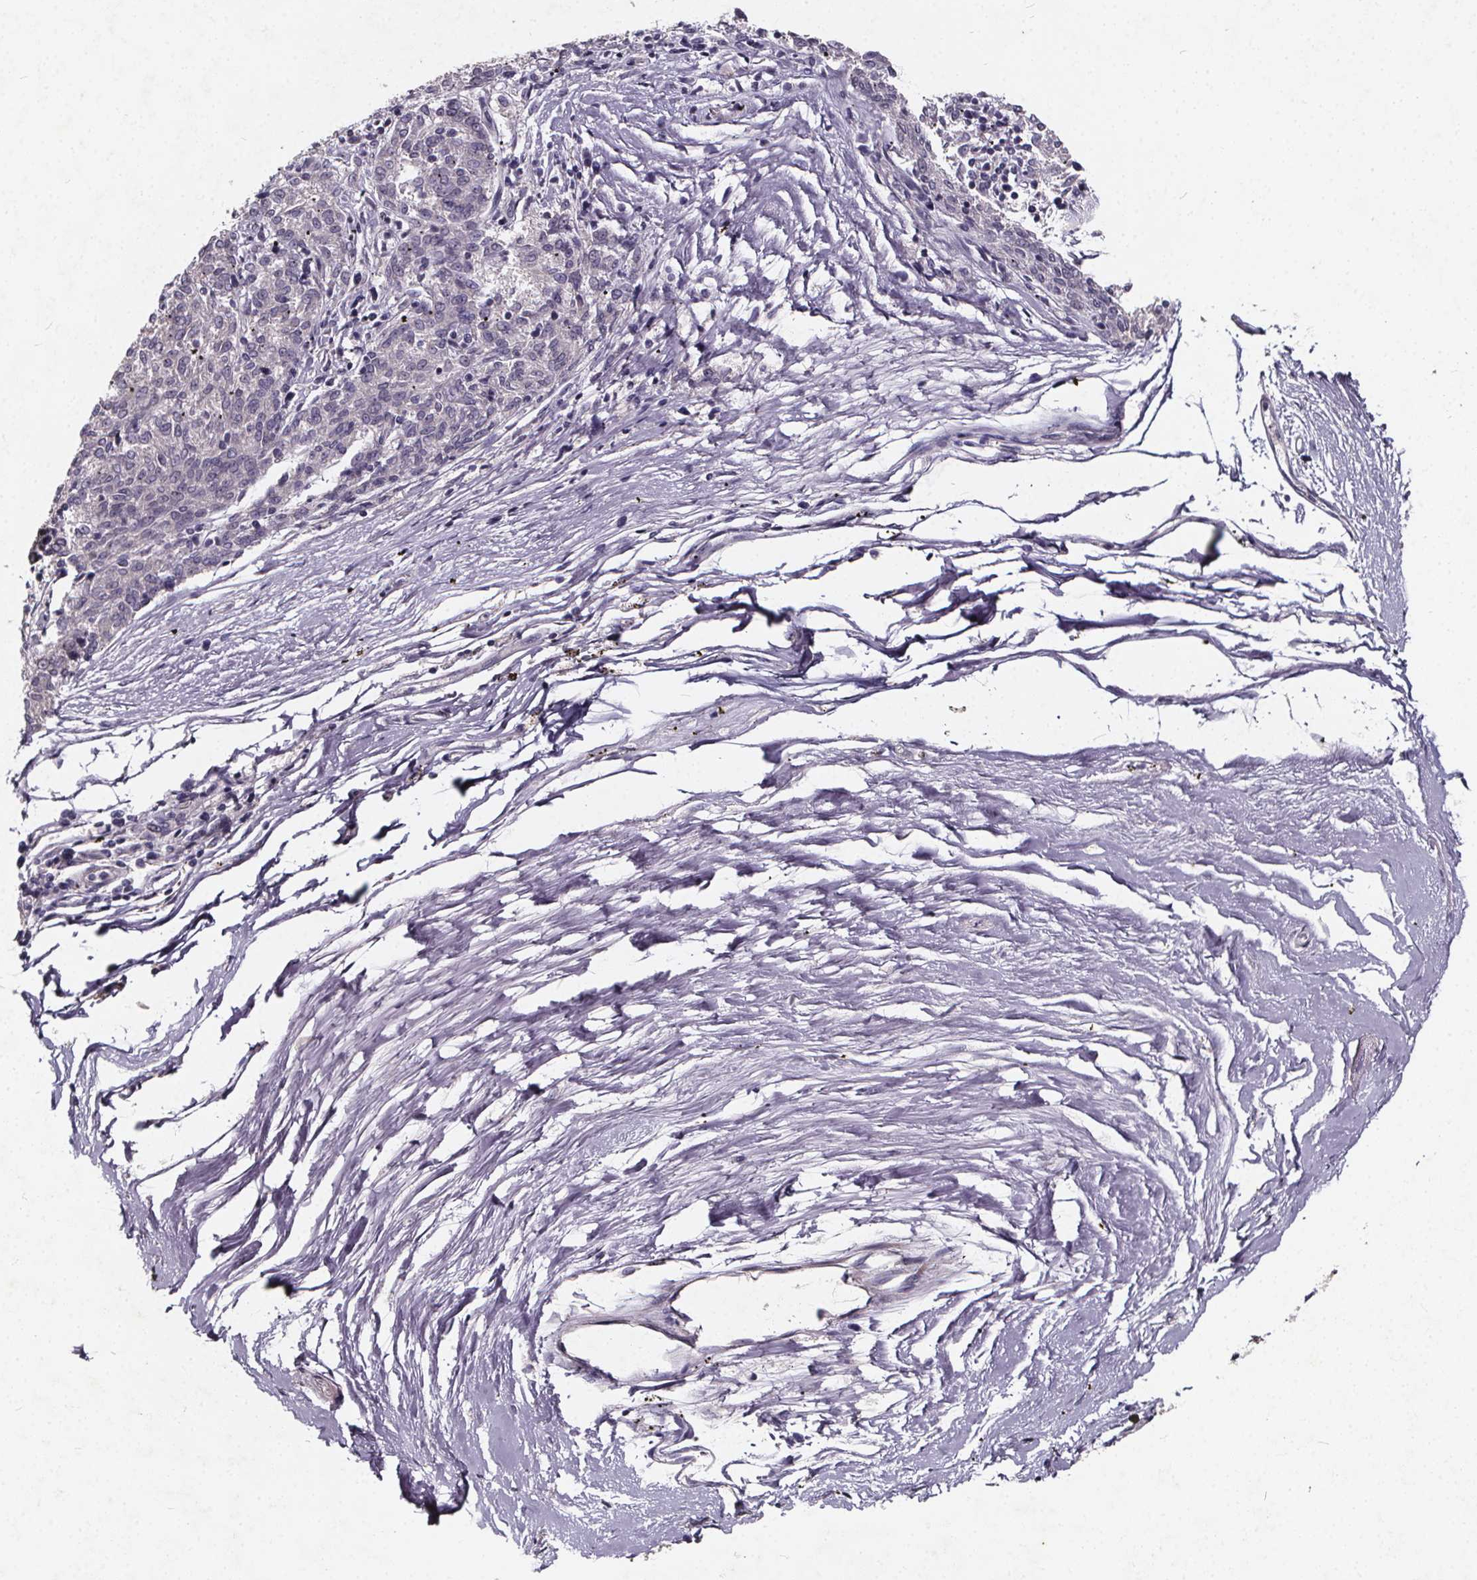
{"staining": {"intensity": "negative", "quantity": "none", "location": "none"}, "tissue": "melanoma", "cell_type": "Tumor cells", "image_type": "cancer", "snomed": [{"axis": "morphology", "description": "Malignant melanoma, NOS"}, {"axis": "topography", "description": "Skin"}], "caption": "IHC micrograph of human melanoma stained for a protein (brown), which shows no staining in tumor cells.", "gene": "TSPAN14", "patient": {"sex": "female", "age": 72}}